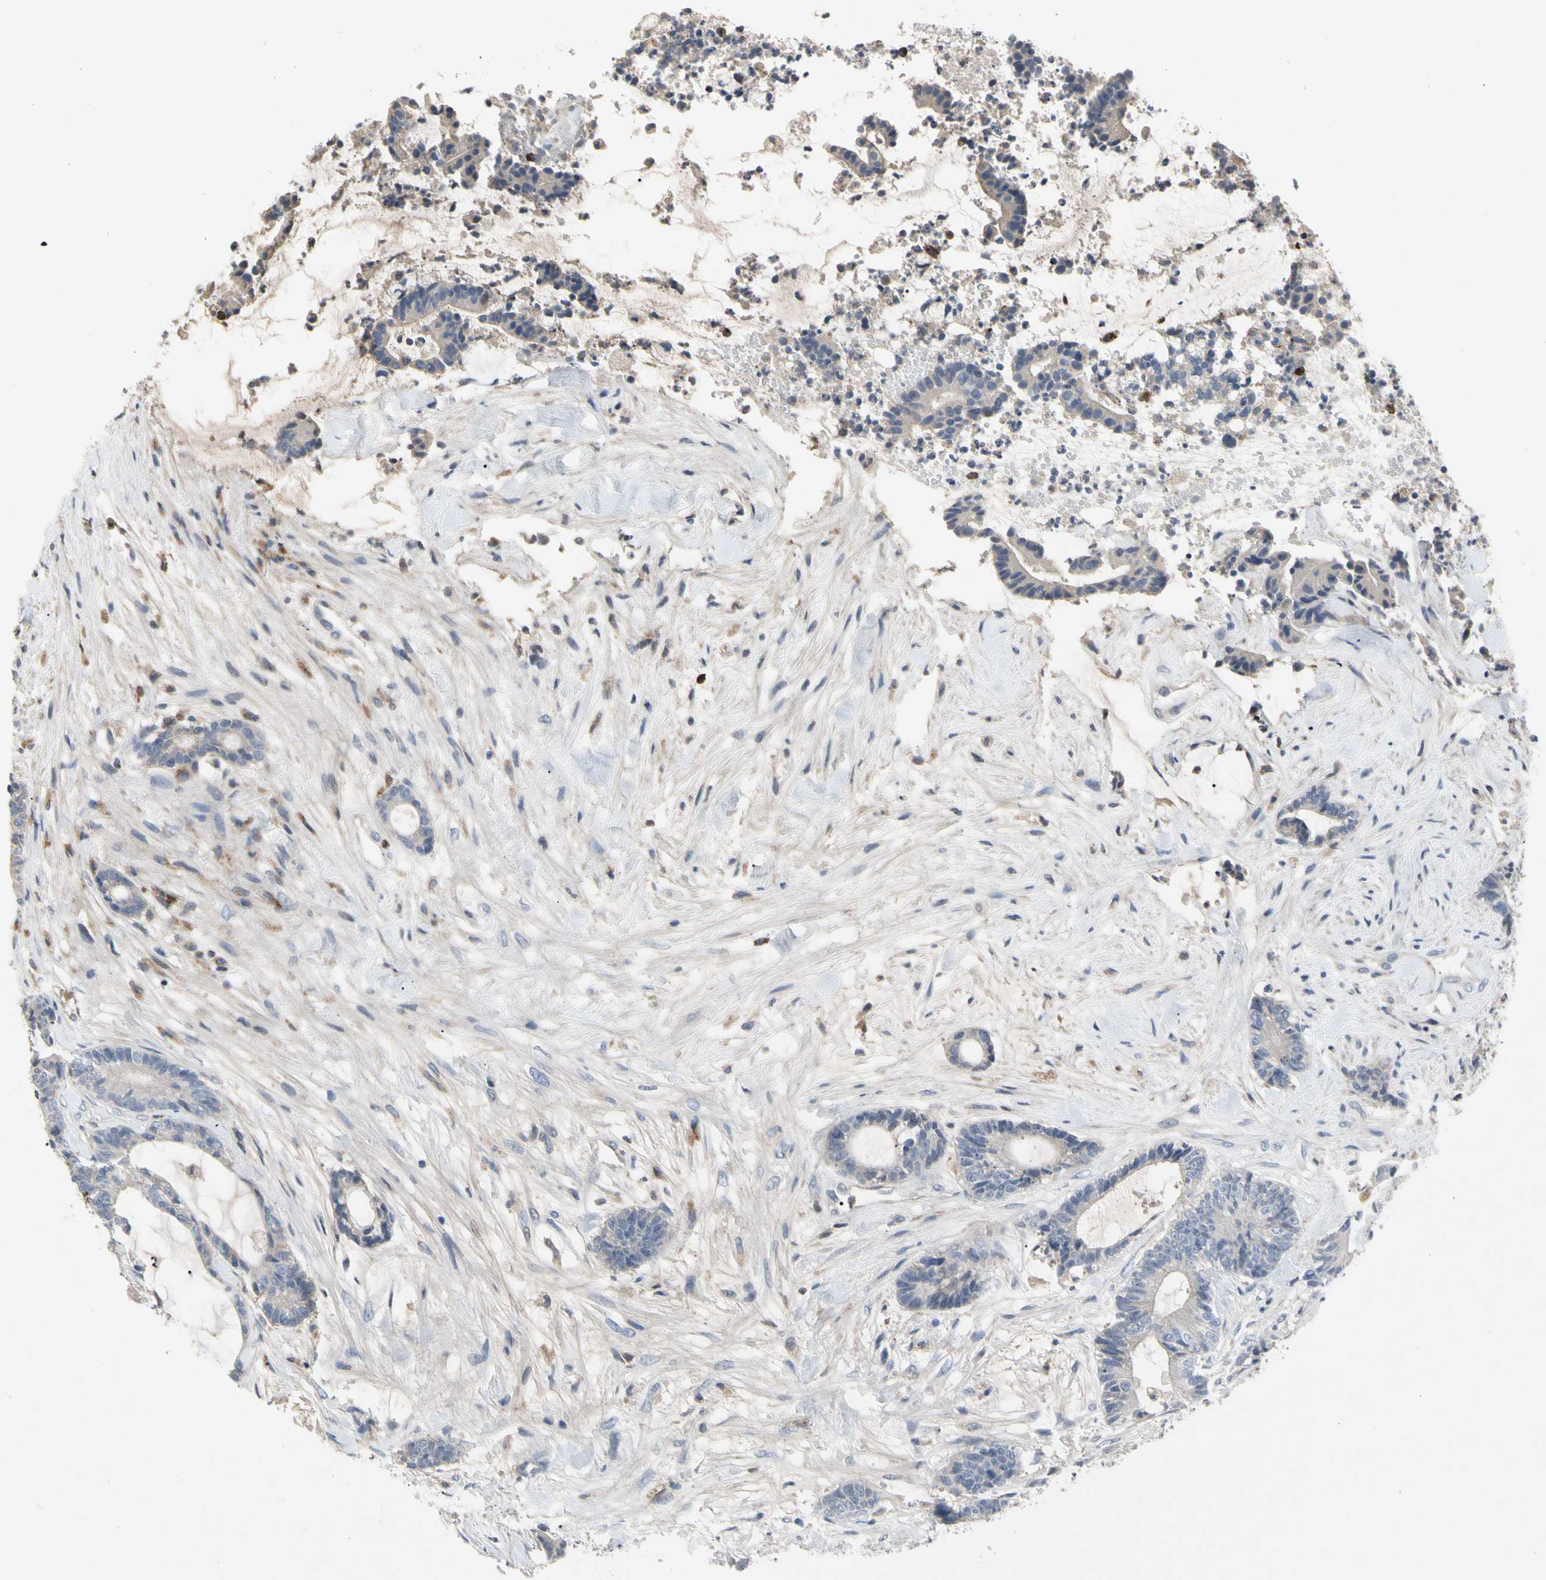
{"staining": {"intensity": "weak", "quantity": "<25%", "location": "cytoplasmic/membranous"}, "tissue": "colorectal cancer", "cell_type": "Tumor cells", "image_type": "cancer", "snomed": [{"axis": "morphology", "description": "Adenocarcinoma, NOS"}, {"axis": "topography", "description": "Colon"}], "caption": "This is an immunohistochemistry micrograph of human colorectal cancer (adenocarcinoma). There is no staining in tumor cells.", "gene": "ADA2", "patient": {"sex": "female", "age": 84}}